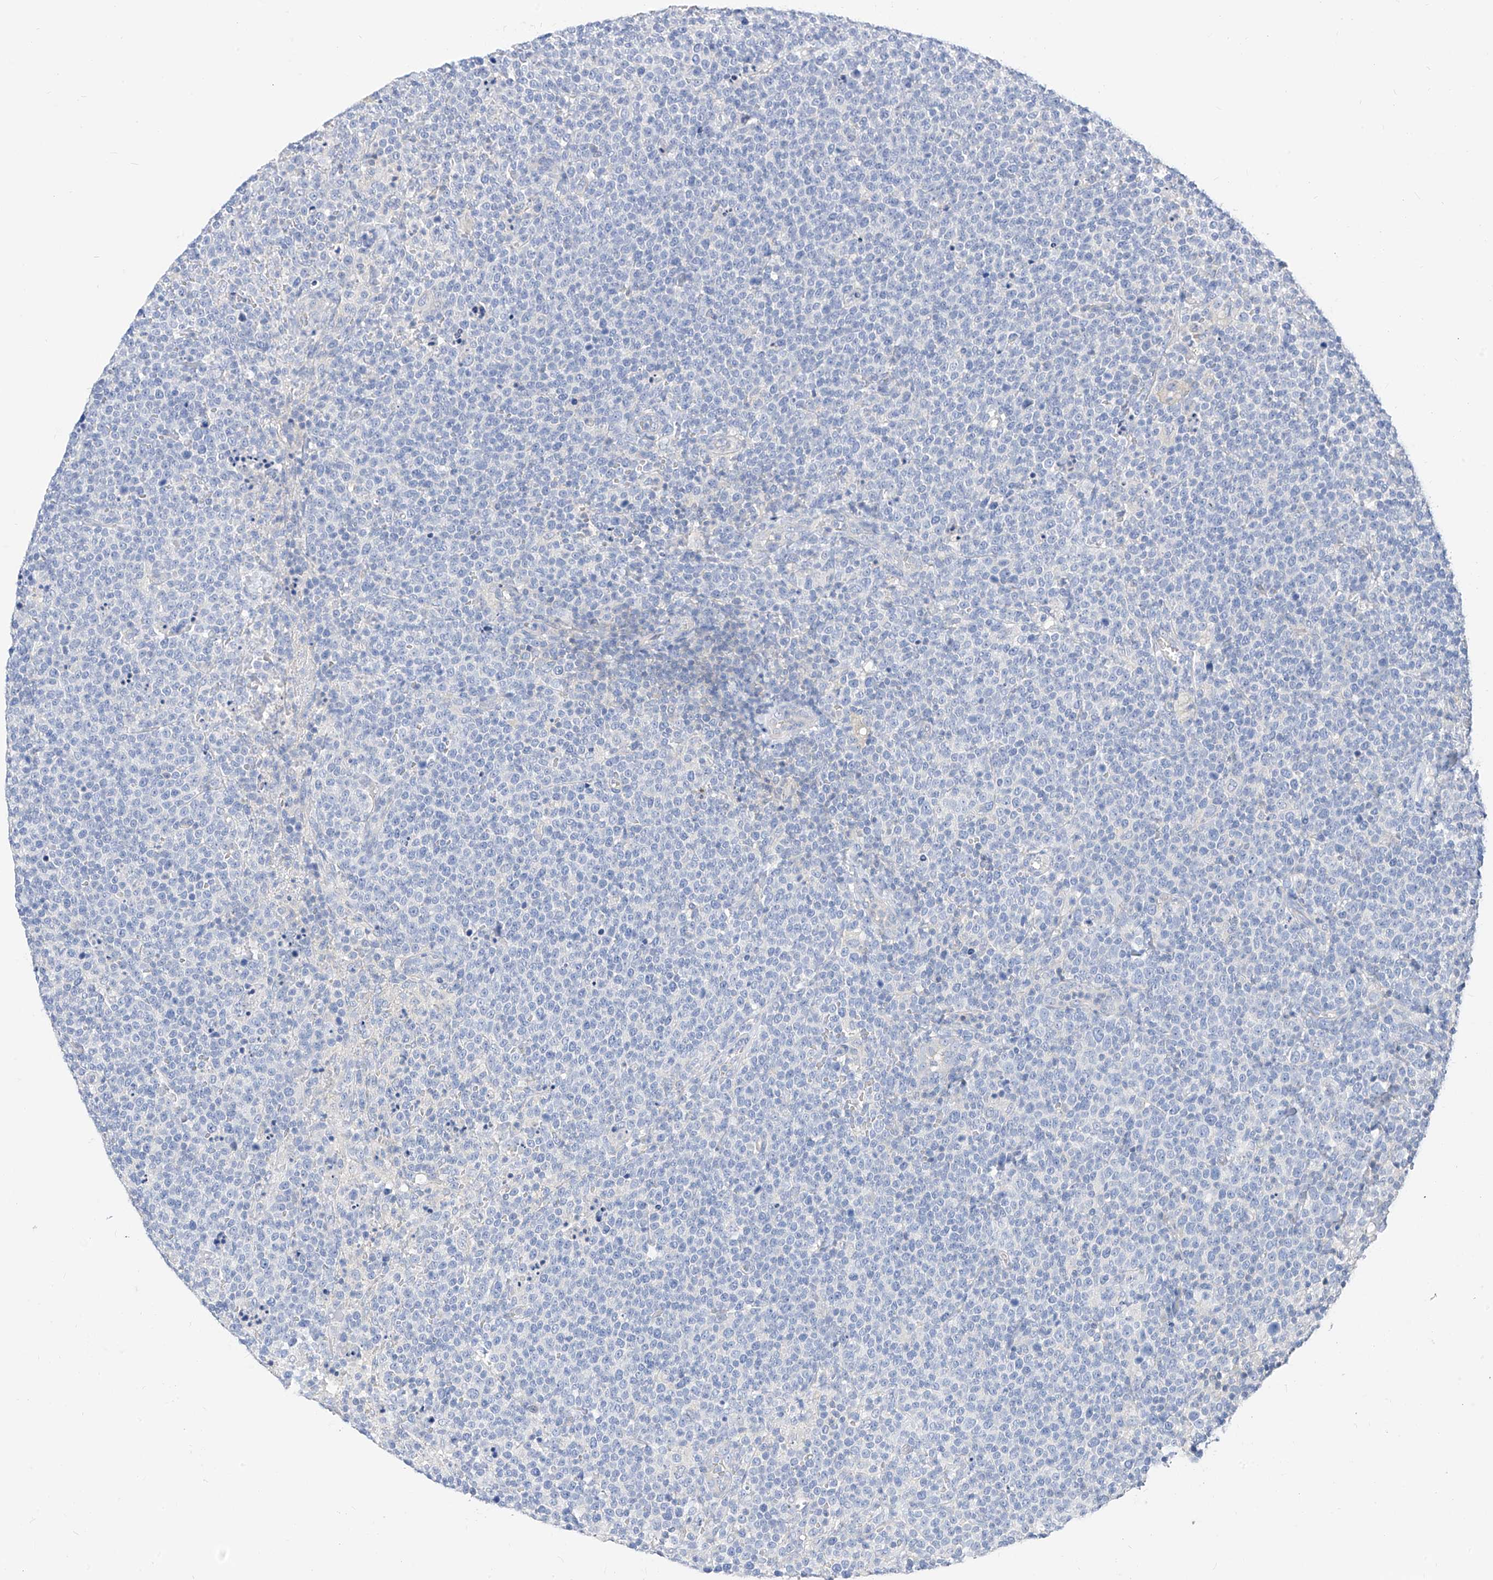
{"staining": {"intensity": "negative", "quantity": "none", "location": "none"}, "tissue": "lymphoma", "cell_type": "Tumor cells", "image_type": "cancer", "snomed": [{"axis": "morphology", "description": "Malignant lymphoma, non-Hodgkin's type, High grade"}, {"axis": "topography", "description": "Lymph node"}], "caption": "IHC of lymphoma shows no staining in tumor cells.", "gene": "ZZEF1", "patient": {"sex": "male", "age": 61}}